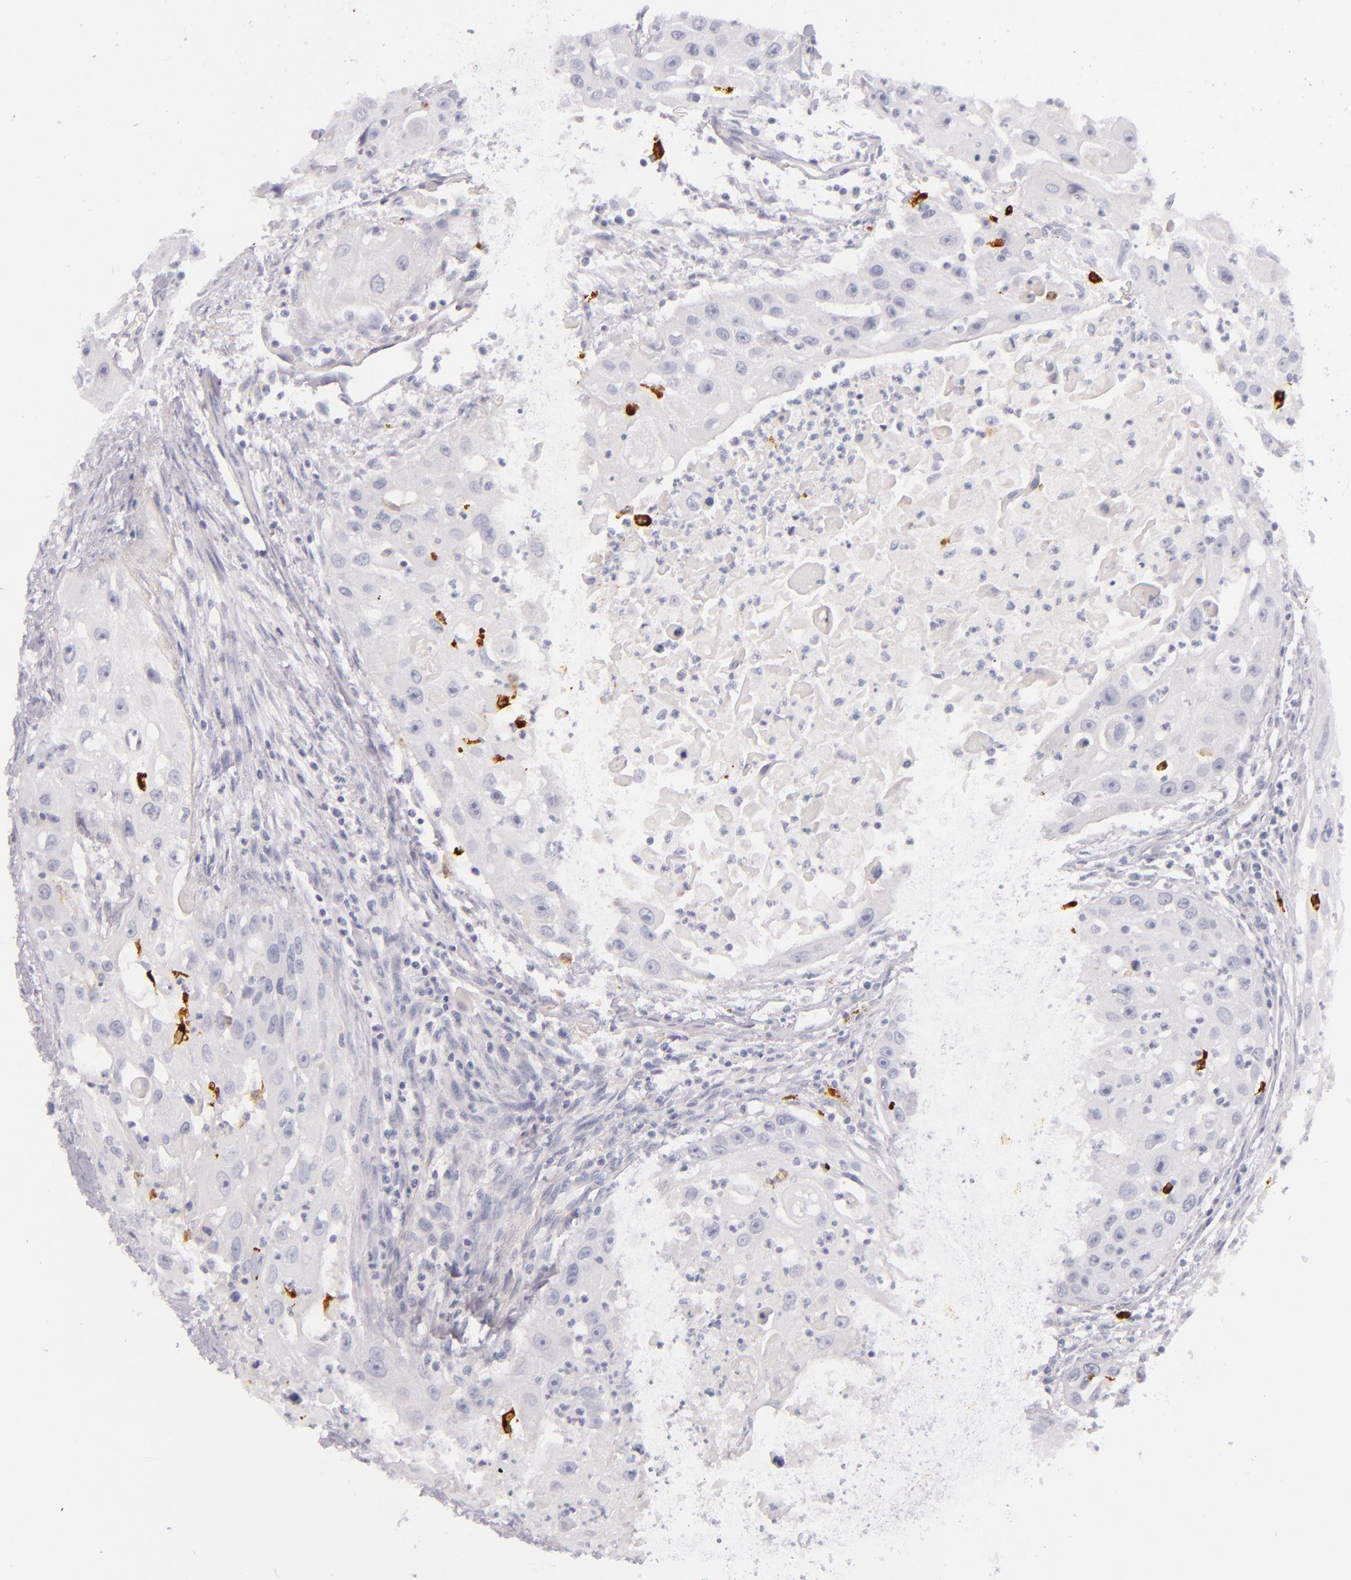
{"staining": {"intensity": "negative", "quantity": "none", "location": "none"}, "tissue": "head and neck cancer", "cell_type": "Tumor cells", "image_type": "cancer", "snomed": [{"axis": "morphology", "description": "Squamous cell carcinoma, NOS"}, {"axis": "topography", "description": "Head-Neck"}], "caption": "There is no significant positivity in tumor cells of head and neck cancer (squamous cell carcinoma).", "gene": "CD207", "patient": {"sex": "male", "age": 64}}